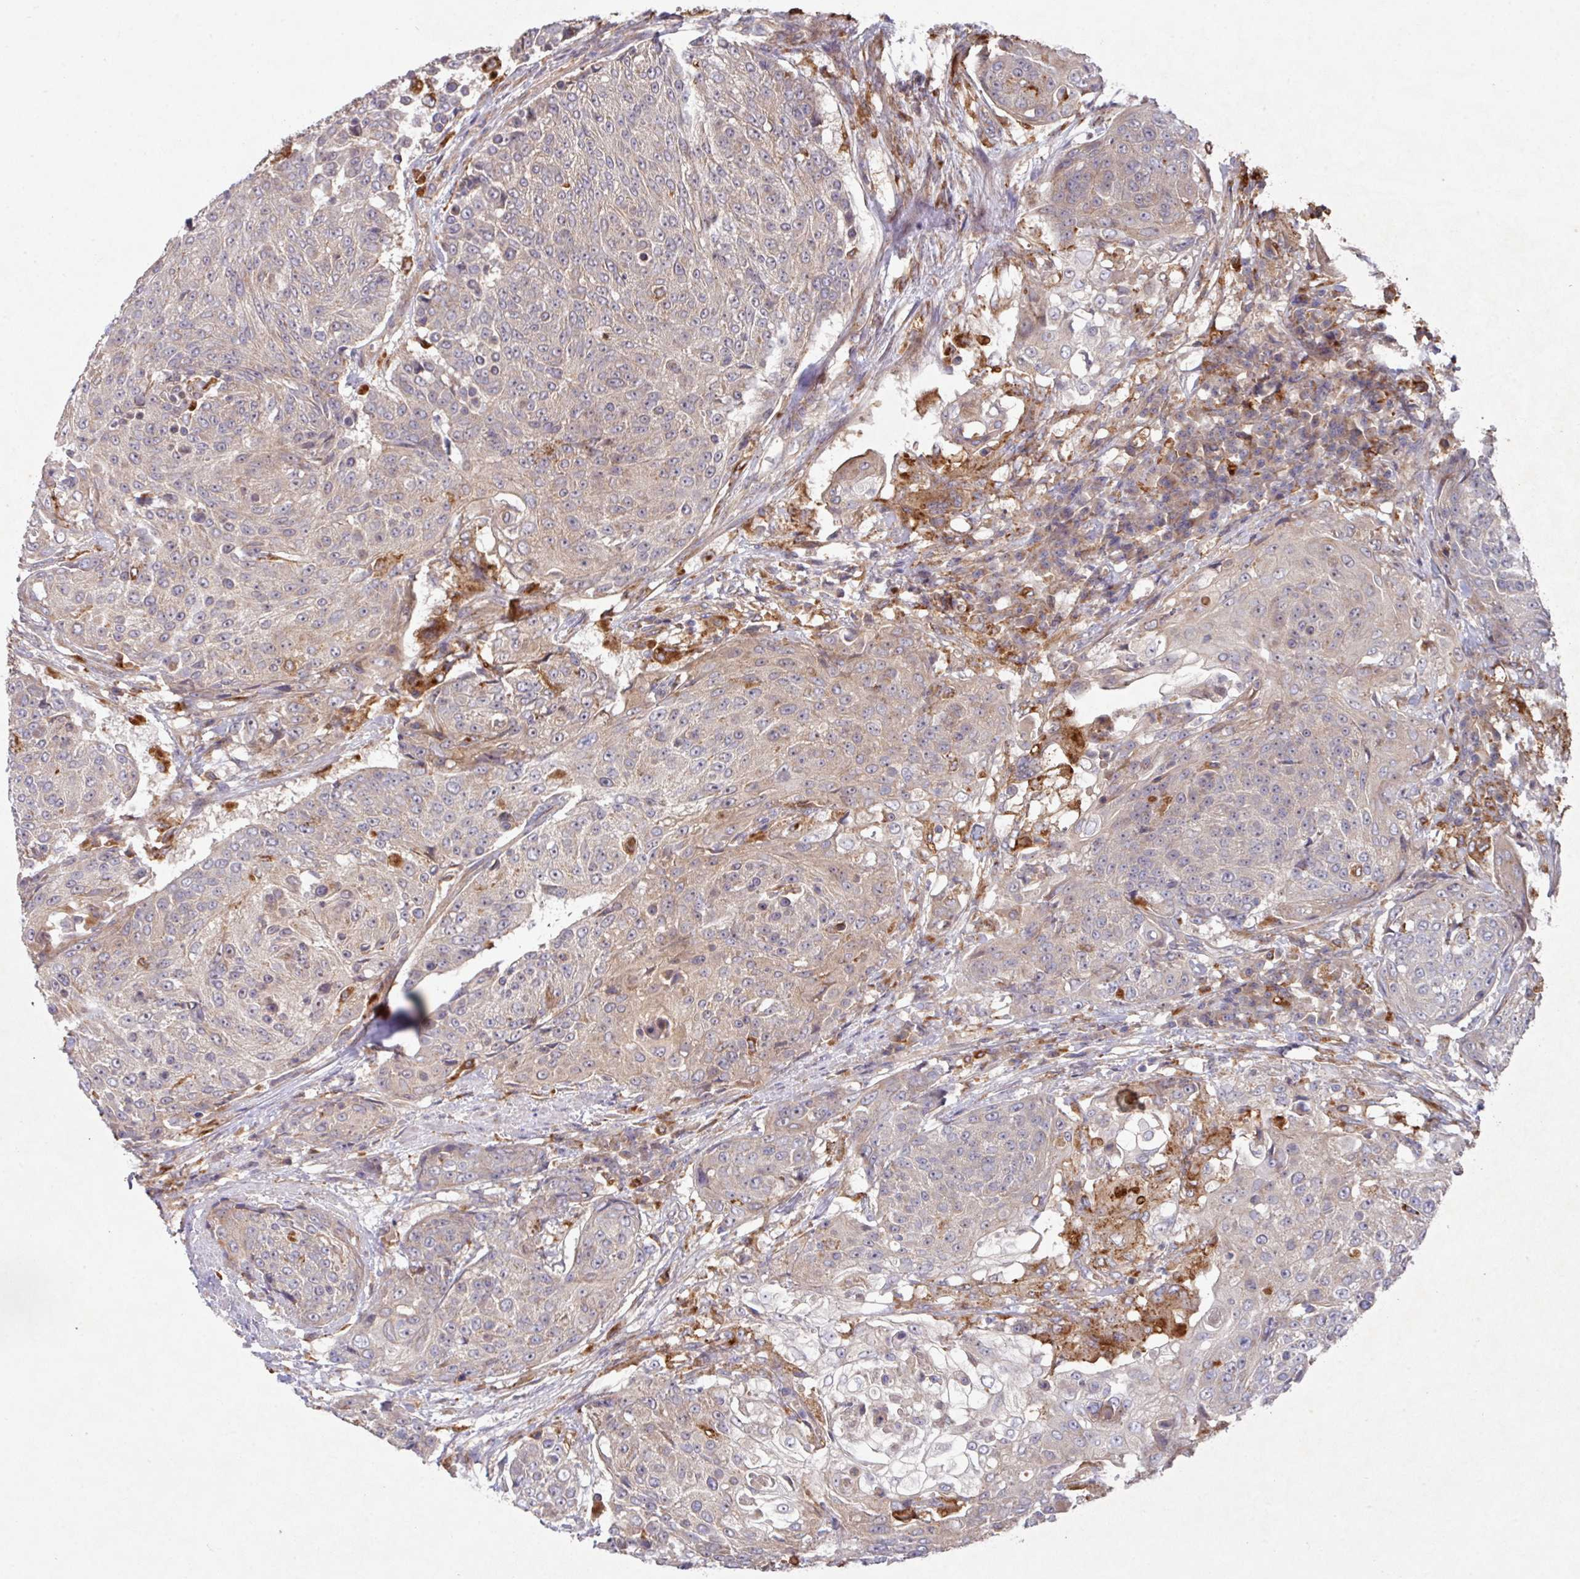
{"staining": {"intensity": "weak", "quantity": "<25%", "location": "cytoplasmic/membranous"}, "tissue": "urothelial cancer", "cell_type": "Tumor cells", "image_type": "cancer", "snomed": [{"axis": "morphology", "description": "Urothelial carcinoma, High grade"}, {"axis": "topography", "description": "Urinary bladder"}], "caption": "Immunohistochemistry (IHC) image of neoplastic tissue: urothelial cancer stained with DAB shows no significant protein positivity in tumor cells.", "gene": "TRIM14", "patient": {"sex": "female", "age": 63}}